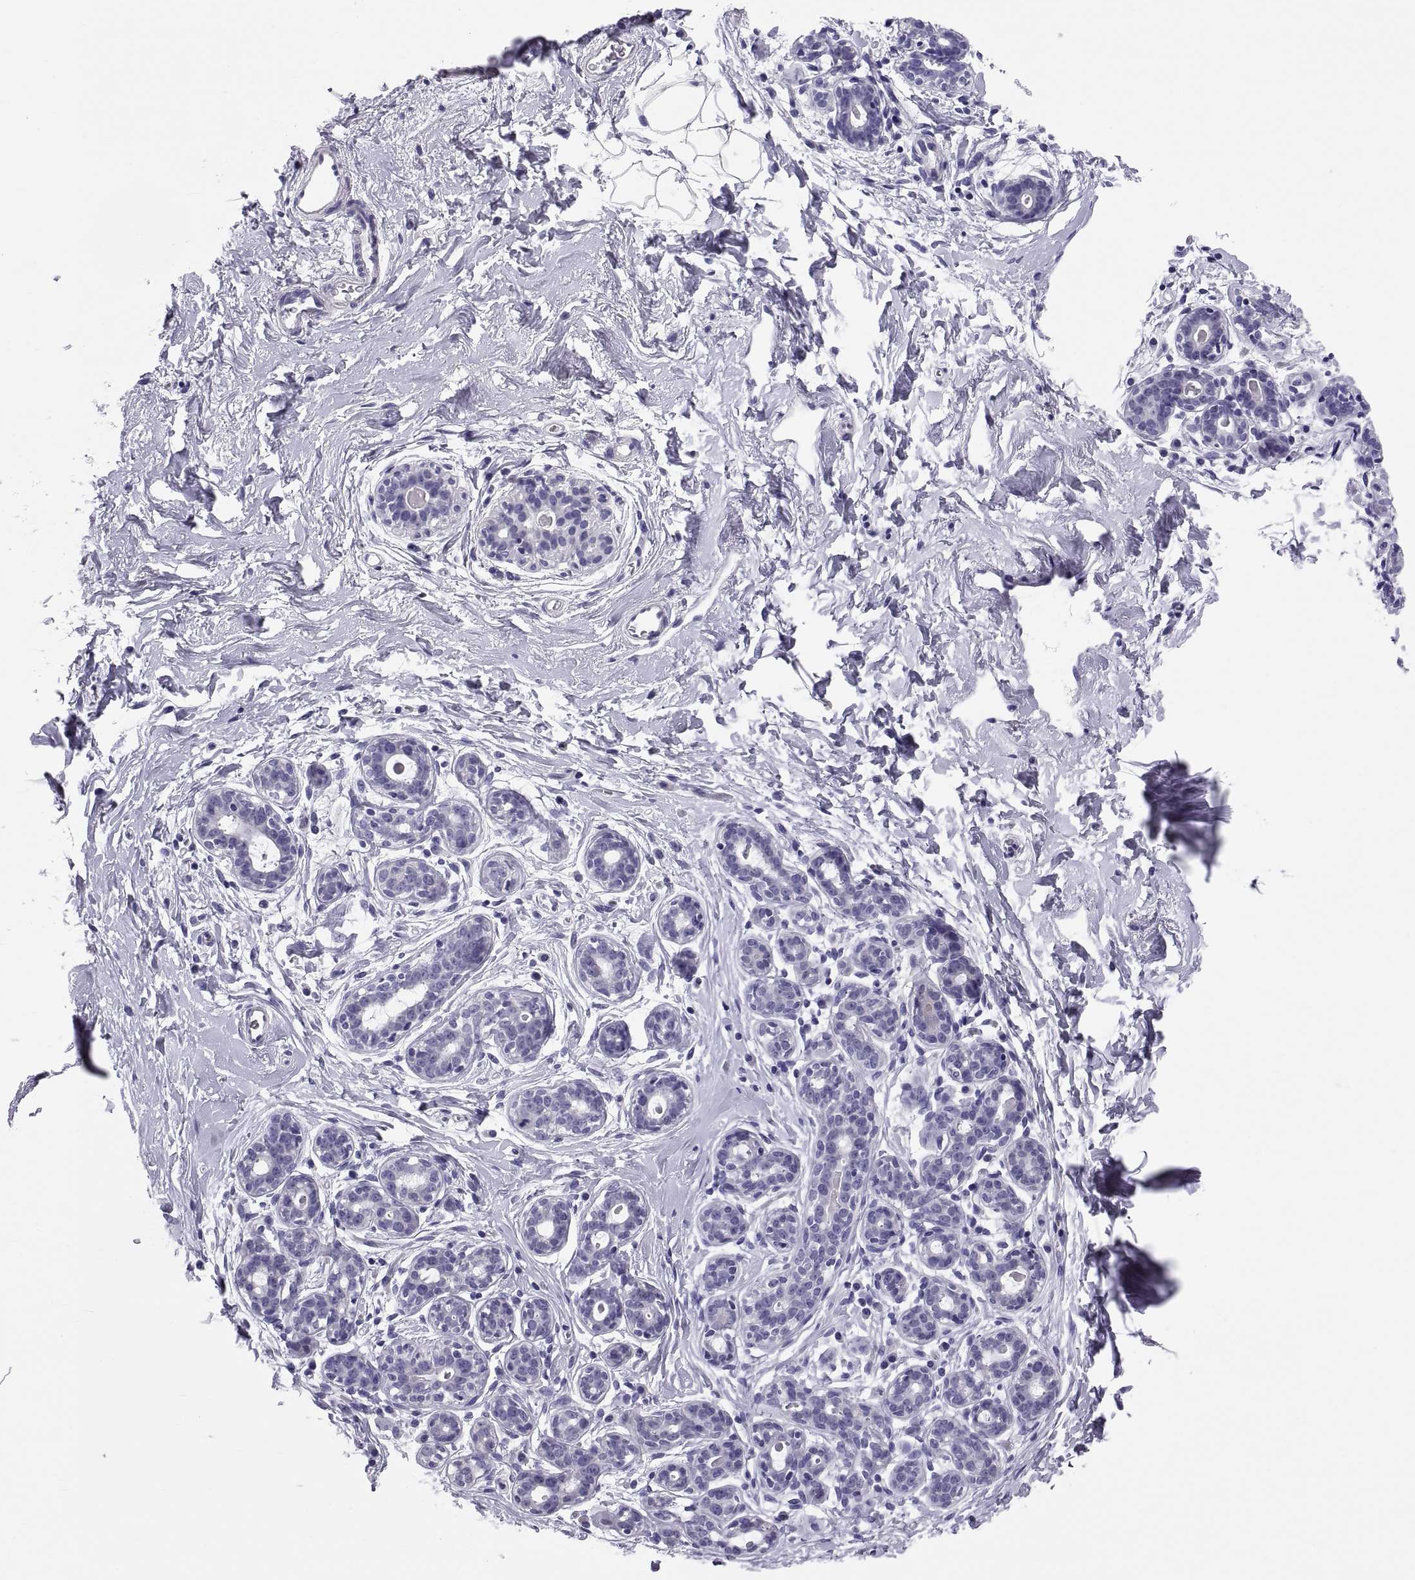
{"staining": {"intensity": "negative", "quantity": "none", "location": "none"}, "tissue": "breast", "cell_type": "Adipocytes", "image_type": "normal", "snomed": [{"axis": "morphology", "description": "Normal tissue, NOS"}, {"axis": "topography", "description": "Breast"}], "caption": "Unremarkable breast was stained to show a protein in brown. There is no significant staining in adipocytes. The staining is performed using DAB (3,3'-diaminobenzidine) brown chromogen with nuclei counter-stained in using hematoxylin.", "gene": "RNASE12", "patient": {"sex": "female", "age": 43}}